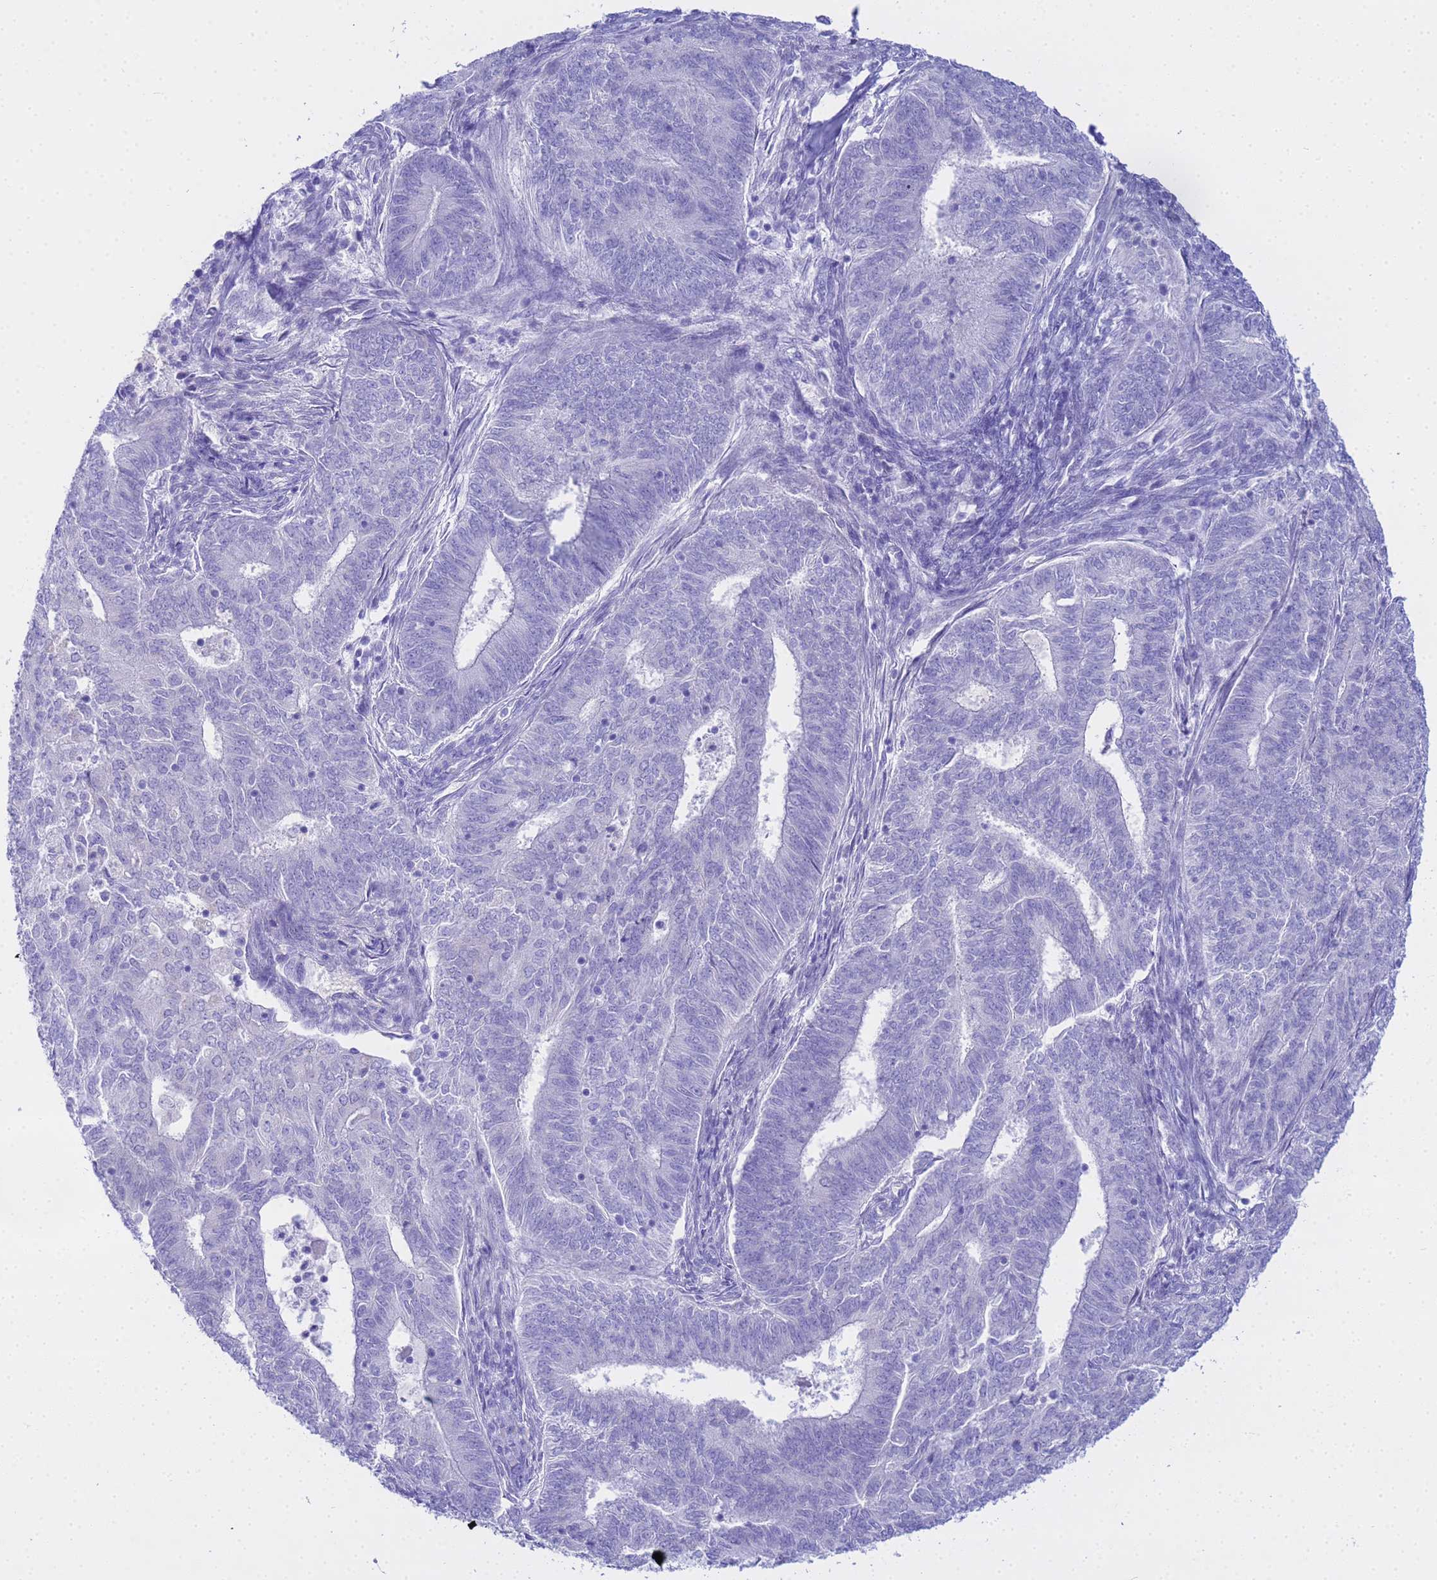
{"staining": {"intensity": "negative", "quantity": "none", "location": "none"}, "tissue": "endometrial cancer", "cell_type": "Tumor cells", "image_type": "cancer", "snomed": [{"axis": "morphology", "description": "Adenocarcinoma, NOS"}, {"axis": "topography", "description": "Endometrium"}], "caption": "Human endometrial cancer (adenocarcinoma) stained for a protein using immunohistochemistry displays no expression in tumor cells.", "gene": "AQP12A", "patient": {"sex": "female", "age": 62}}